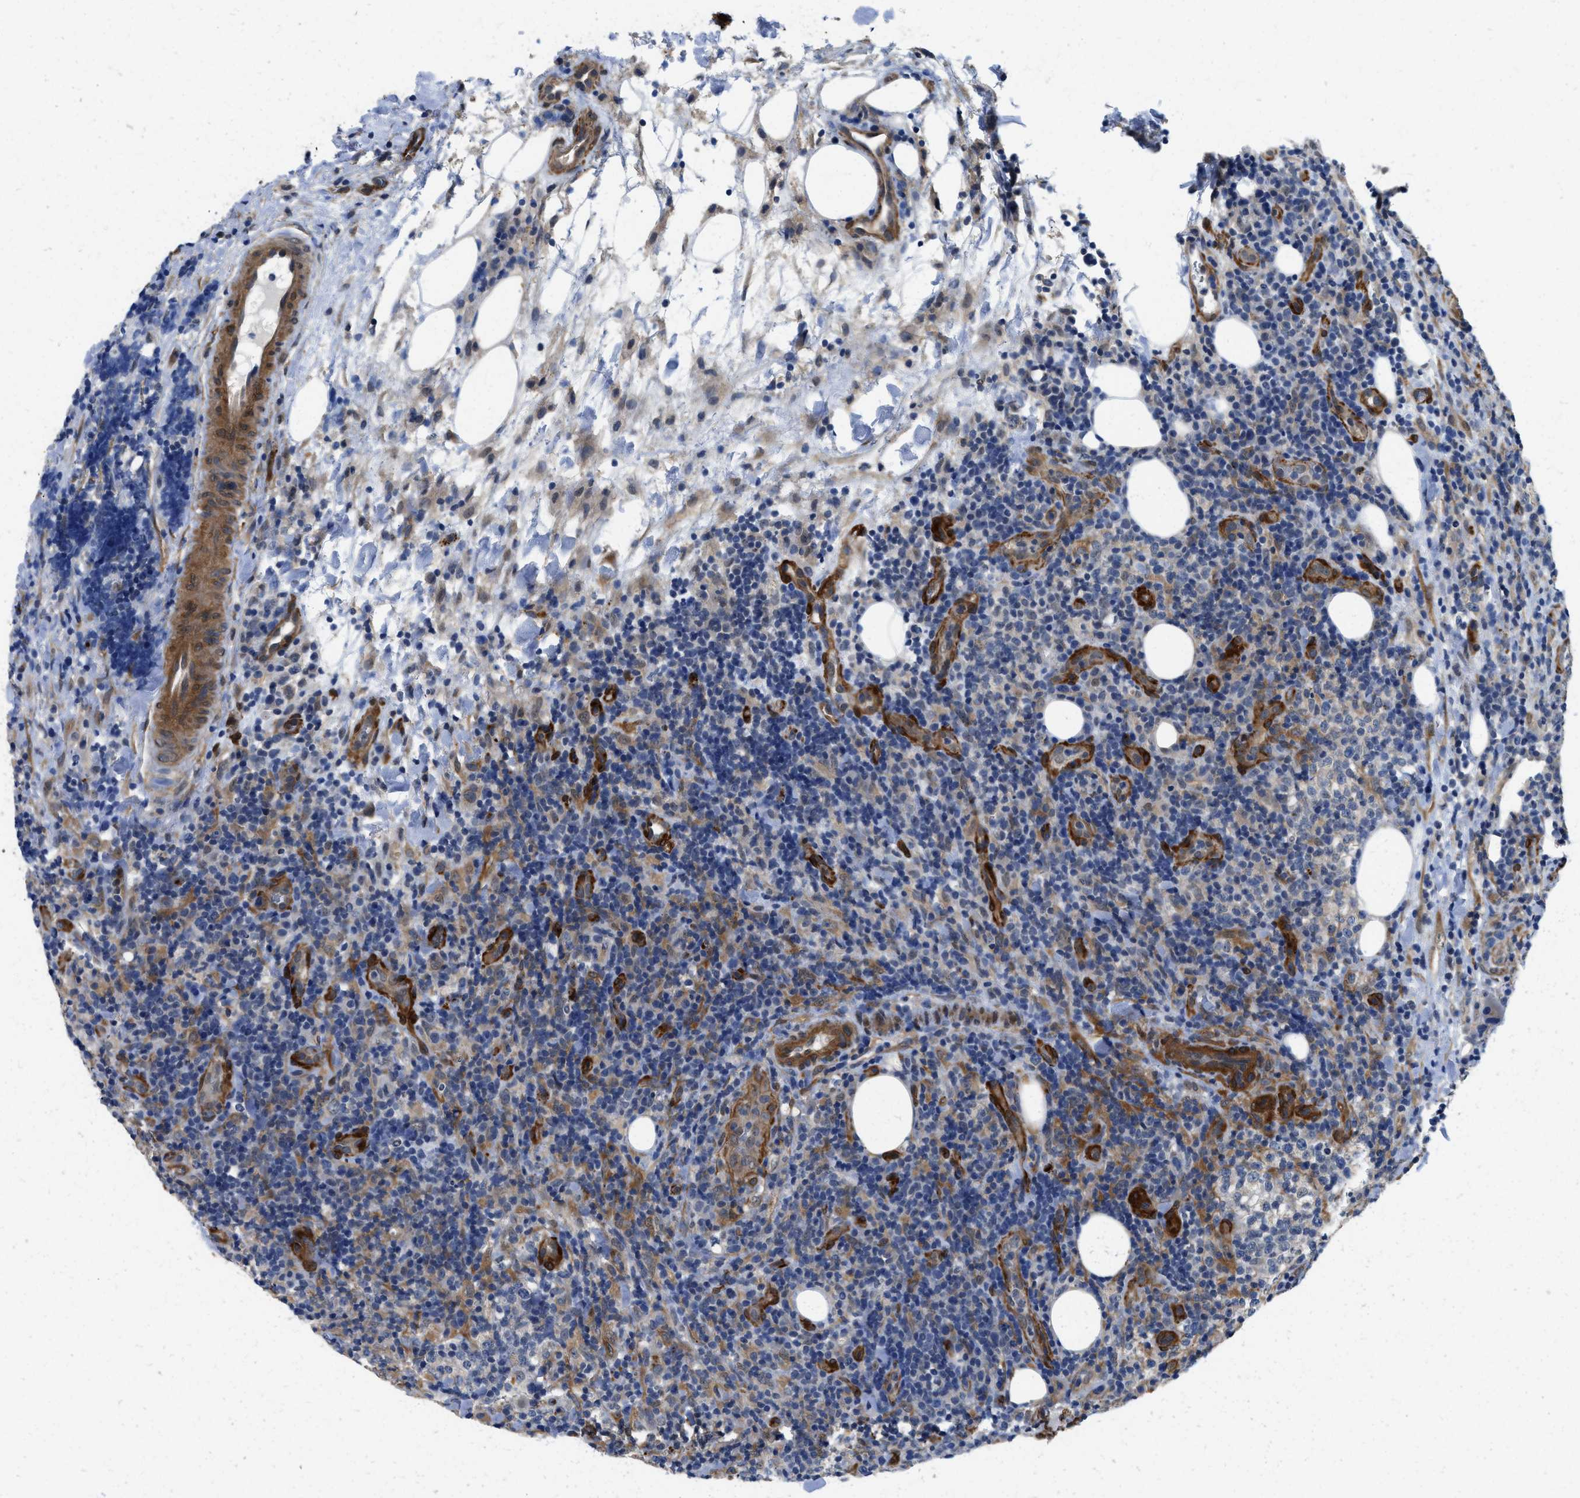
{"staining": {"intensity": "weak", "quantity": "<25%", "location": "cytoplasmic/membranous"}, "tissue": "lymphoma", "cell_type": "Tumor cells", "image_type": "cancer", "snomed": [{"axis": "morphology", "description": "Malignant lymphoma, non-Hodgkin's type, High grade"}, {"axis": "topography", "description": "Lymph node"}], "caption": "The photomicrograph reveals no staining of tumor cells in malignant lymphoma, non-Hodgkin's type (high-grade).", "gene": "RAPH1", "patient": {"sex": "female", "age": 76}}